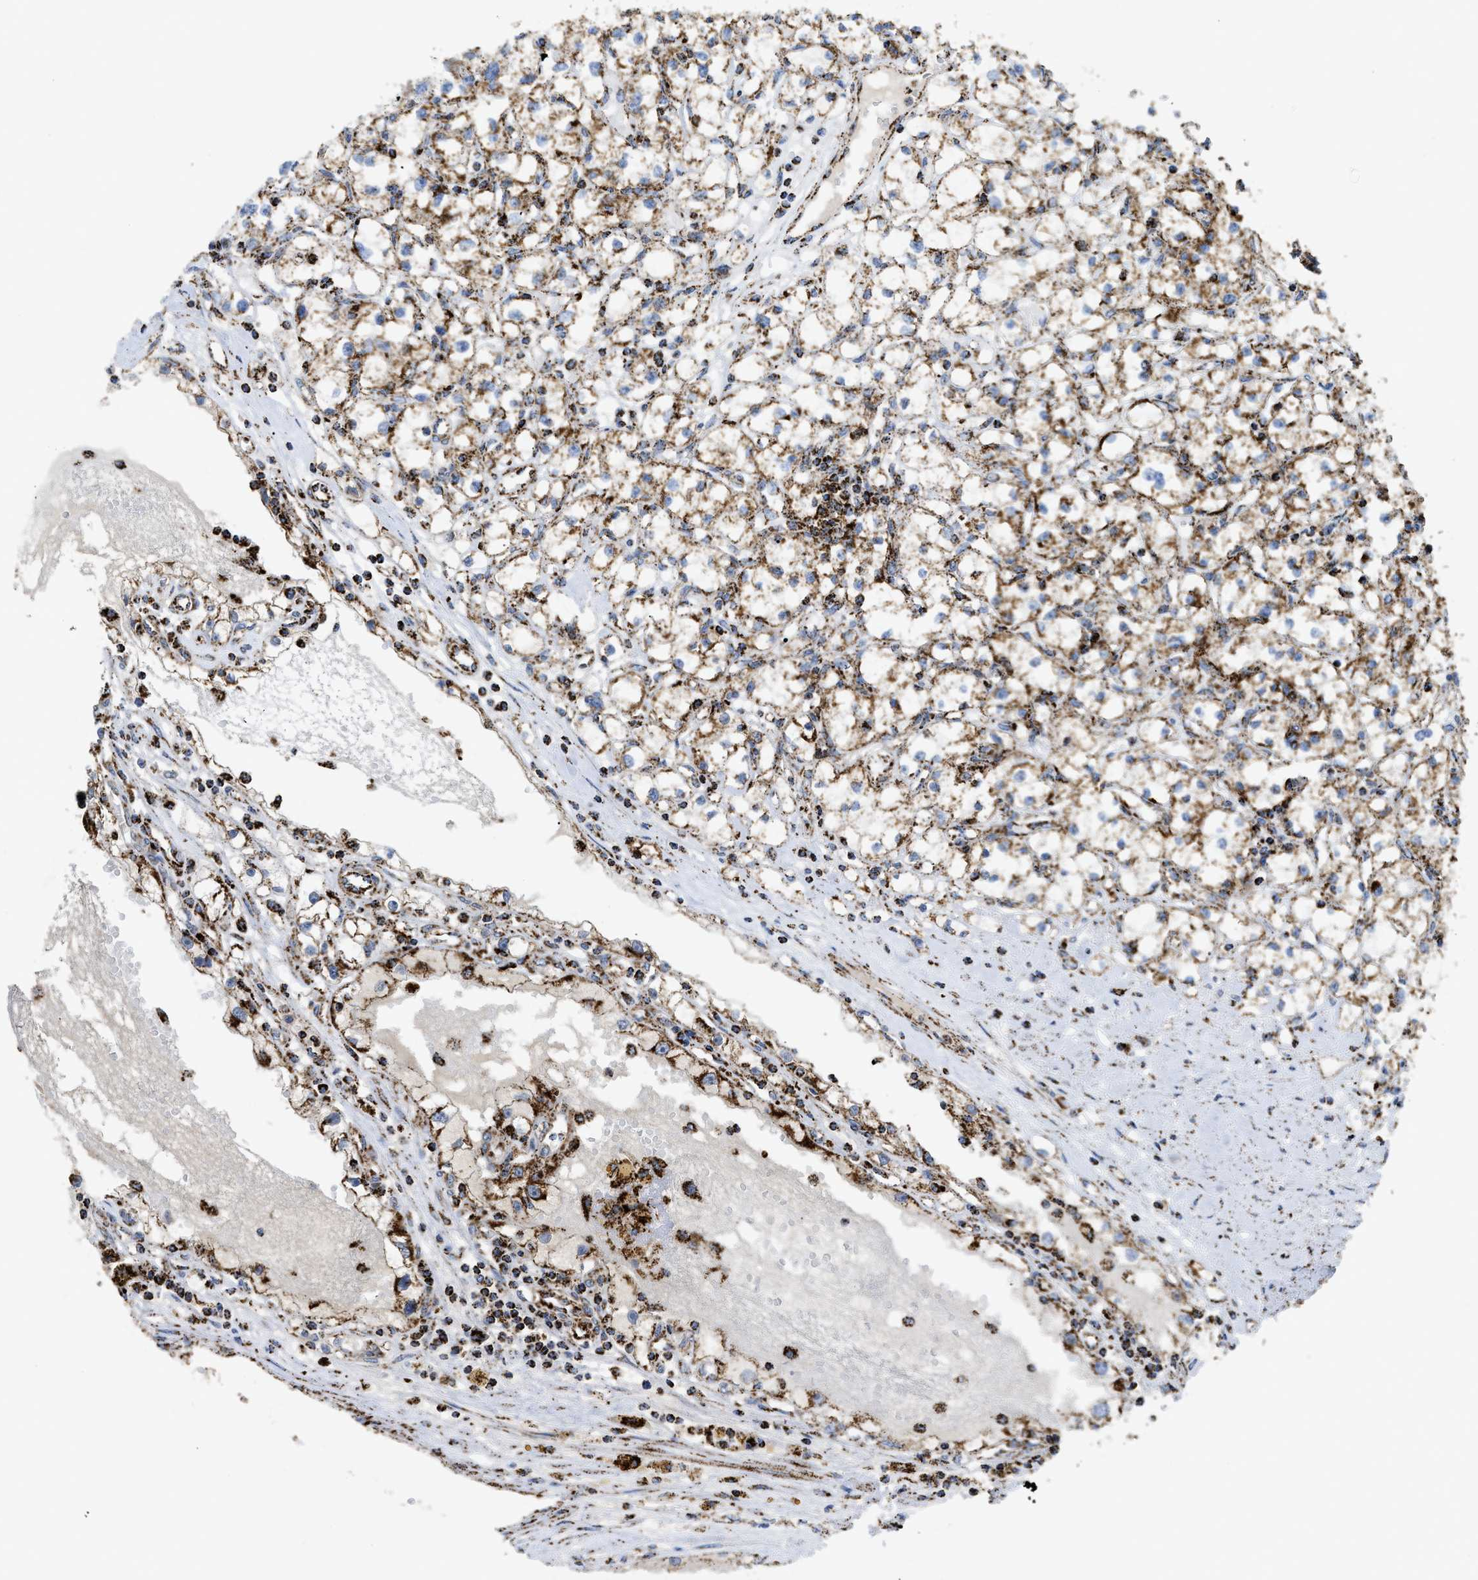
{"staining": {"intensity": "strong", "quantity": ">75%", "location": "cytoplasmic/membranous"}, "tissue": "renal cancer", "cell_type": "Tumor cells", "image_type": "cancer", "snomed": [{"axis": "morphology", "description": "Adenocarcinoma, NOS"}, {"axis": "topography", "description": "Kidney"}], "caption": "Immunohistochemical staining of human renal cancer (adenocarcinoma) demonstrates strong cytoplasmic/membranous protein staining in about >75% of tumor cells.", "gene": "SQOR", "patient": {"sex": "male", "age": 56}}